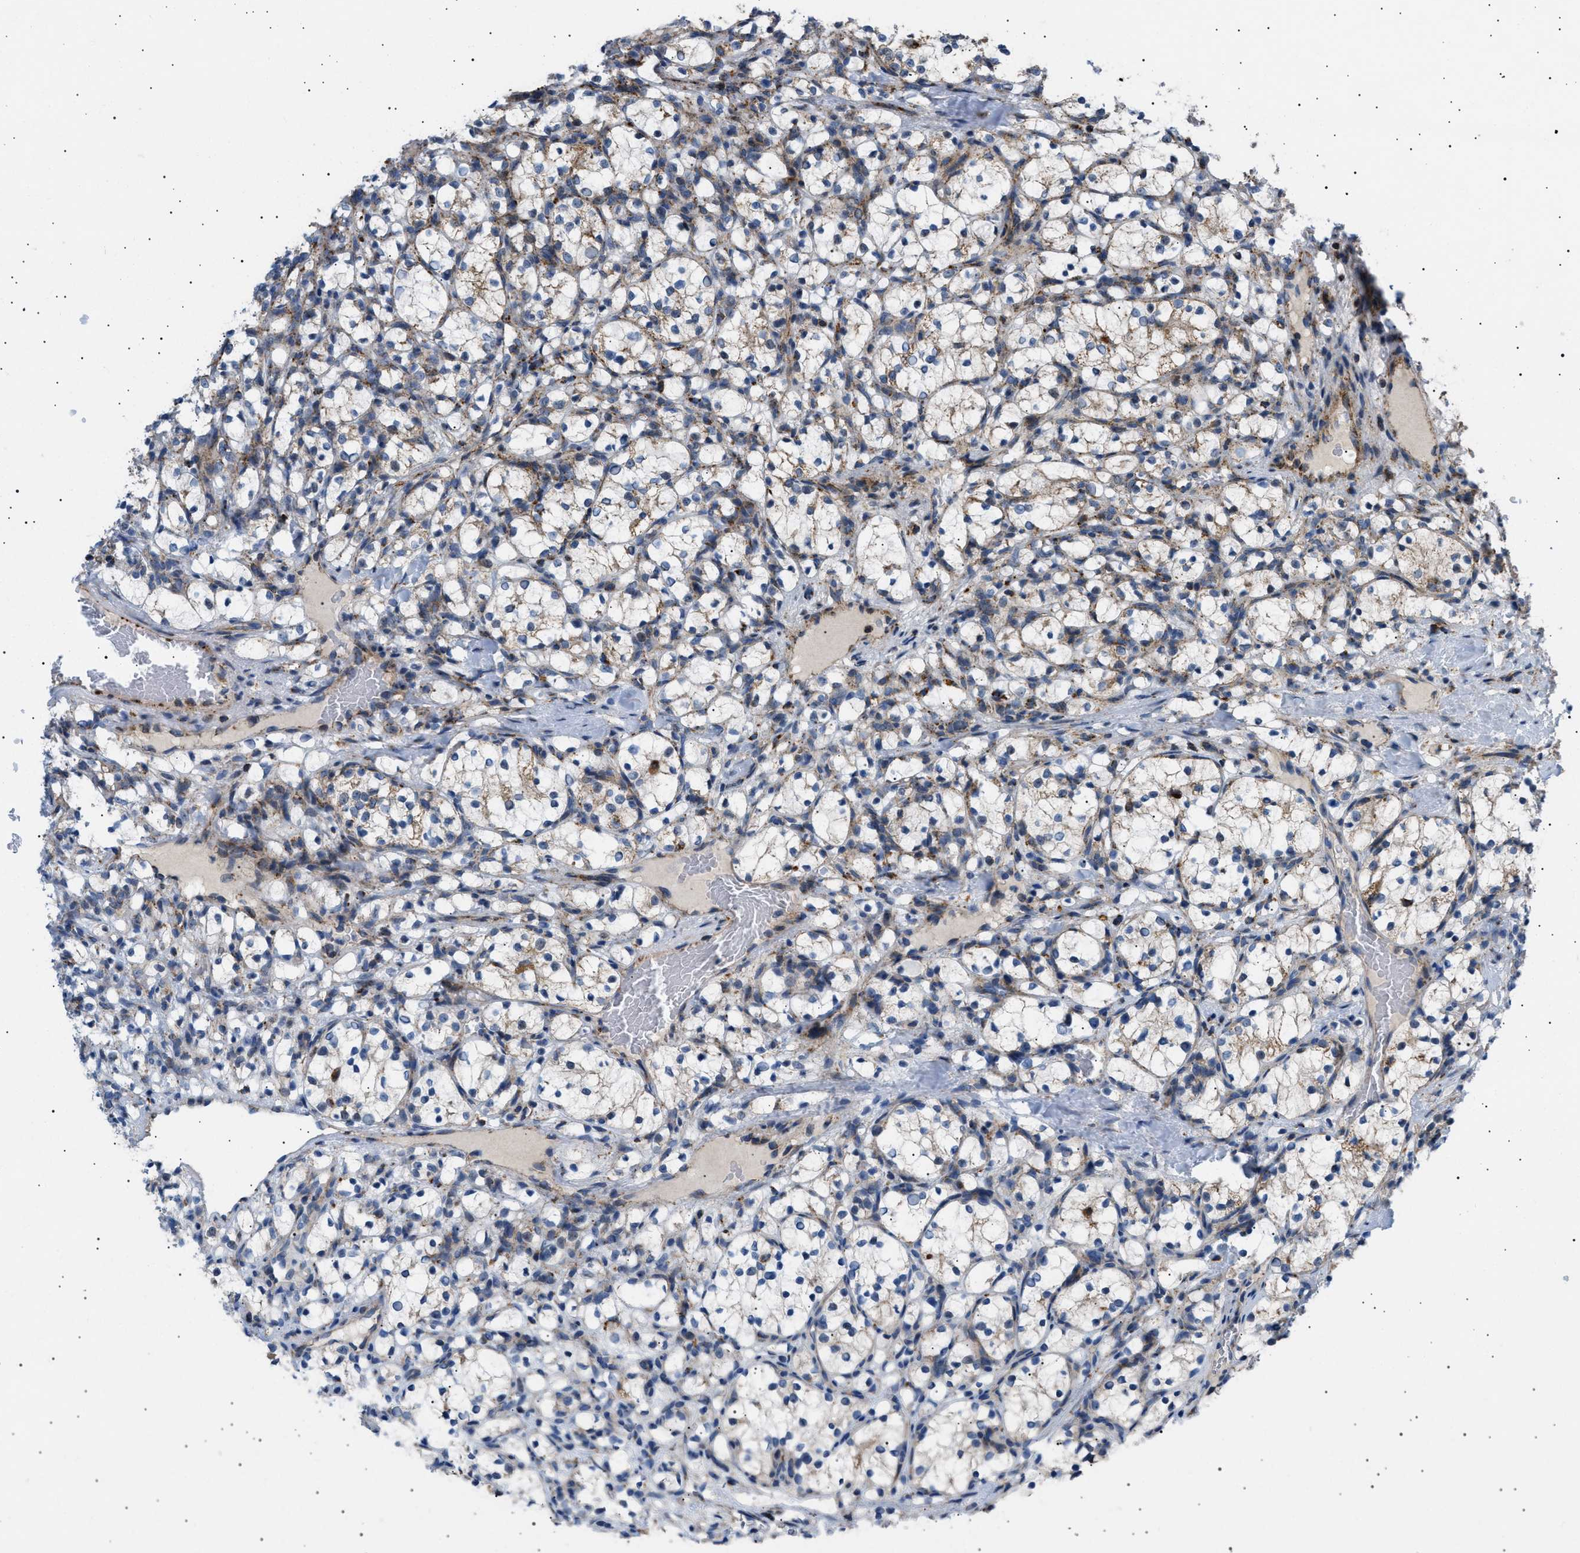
{"staining": {"intensity": "weak", "quantity": "25%-75%", "location": "cytoplasmic/membranous"}, "tissue": "renal cancer", "cell_type": "Tumor cells", "image_type": "cancer", "snomed": [{"axis": "morphology", "description": "Adenocarcinoma, NOS"}, {"axis": "topography", "description": "Kidney"}], "caption": "Approximately 25%-75% of tumor cells in renal cancer (adenocarcinoma) exhibit weak cytoplasmic/membranous protein expression as visualized by brown immunohistochemical staining.", "gene": "UBXN8", "patient": {"sex": "female", "age": 69}}